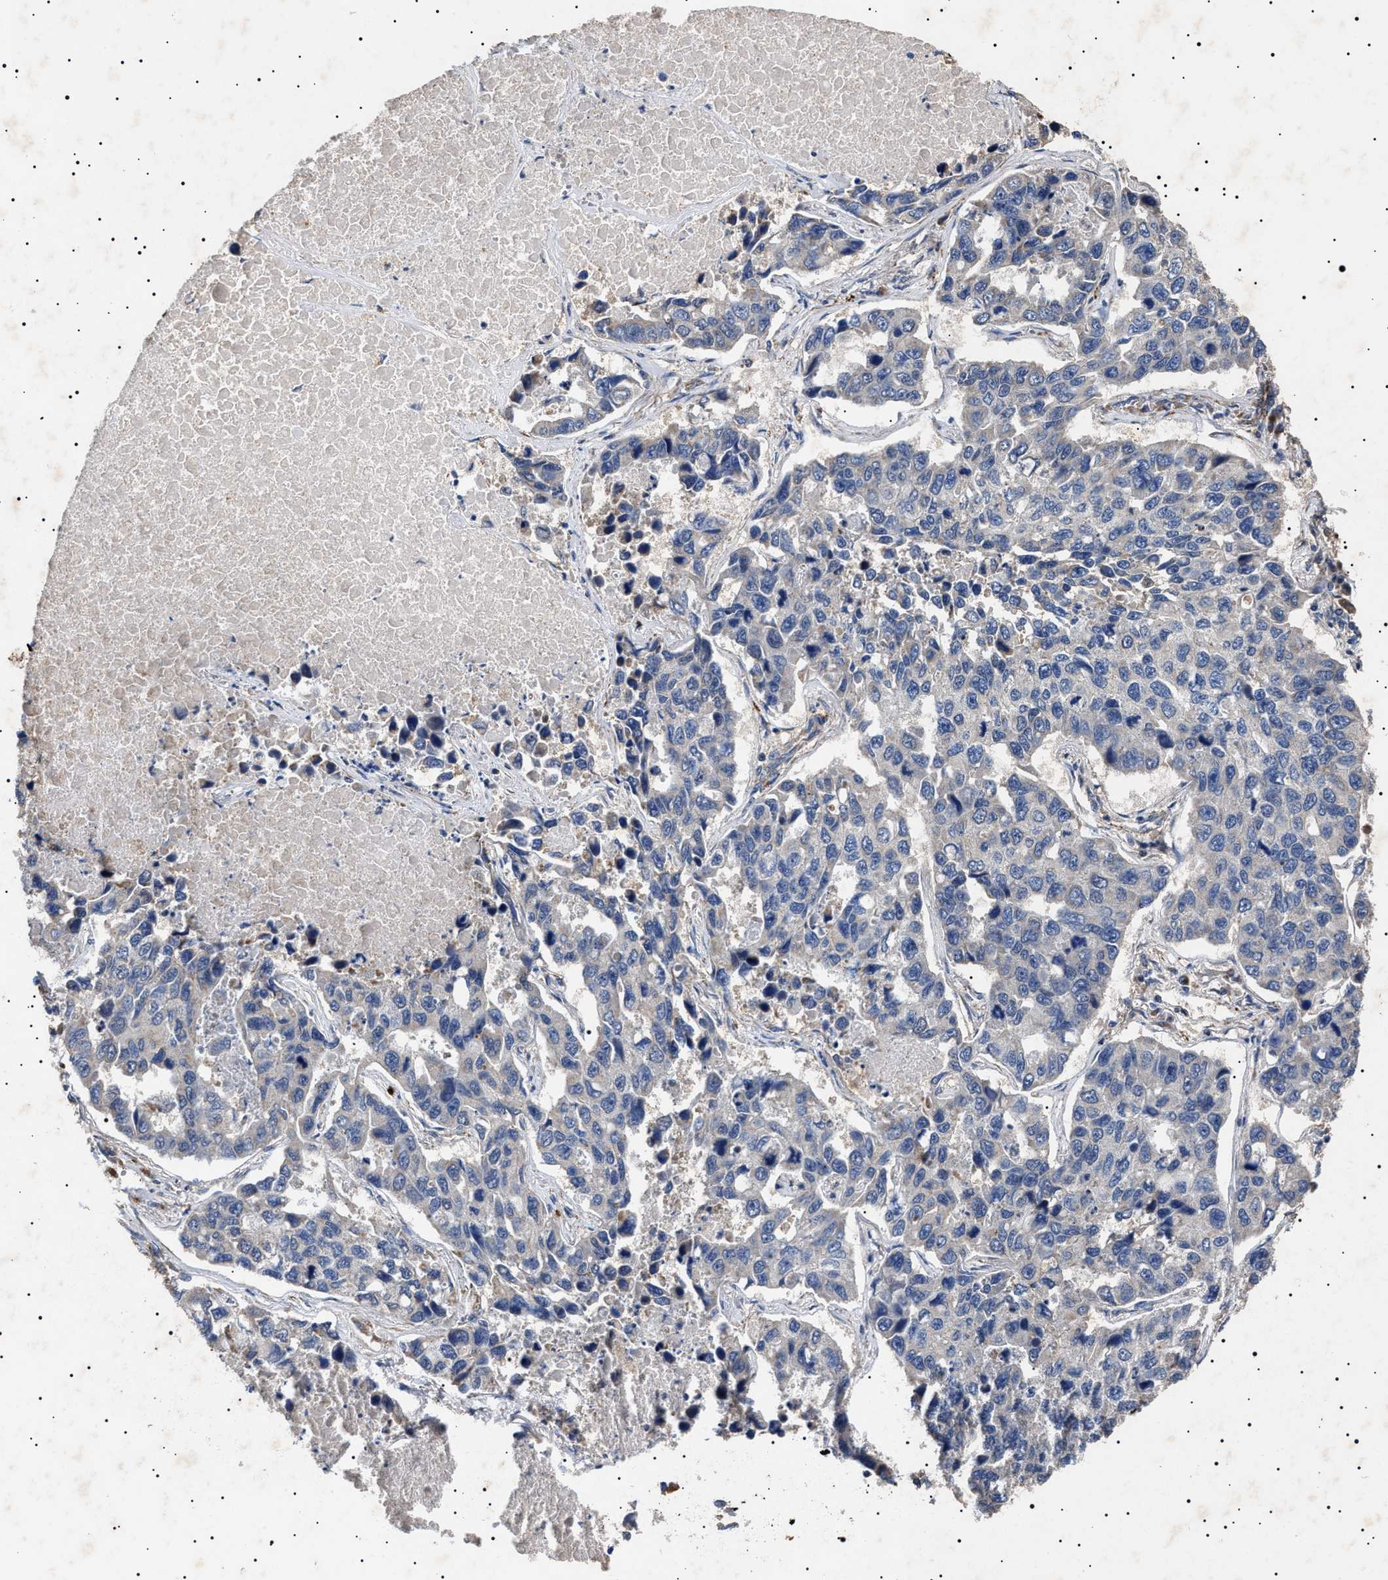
{"staining": {"intensity": "negative", "quantity": "none", "location": "none"}, "tissue": "lung cancer", "cell_type": "Tumor cells", "image_type": "cancer", "snomed": [{"axis": "morphology", "description": "Adenocarcinoma, NOS"}, {"axis": "topography", "description": "Lung"}], "caption": "DAB immunohistochemical staining of human lung cancer displays no significant staining in tumor cells.", "gene": "RAB34", "patient": {"sex": "male", "age": 64}}